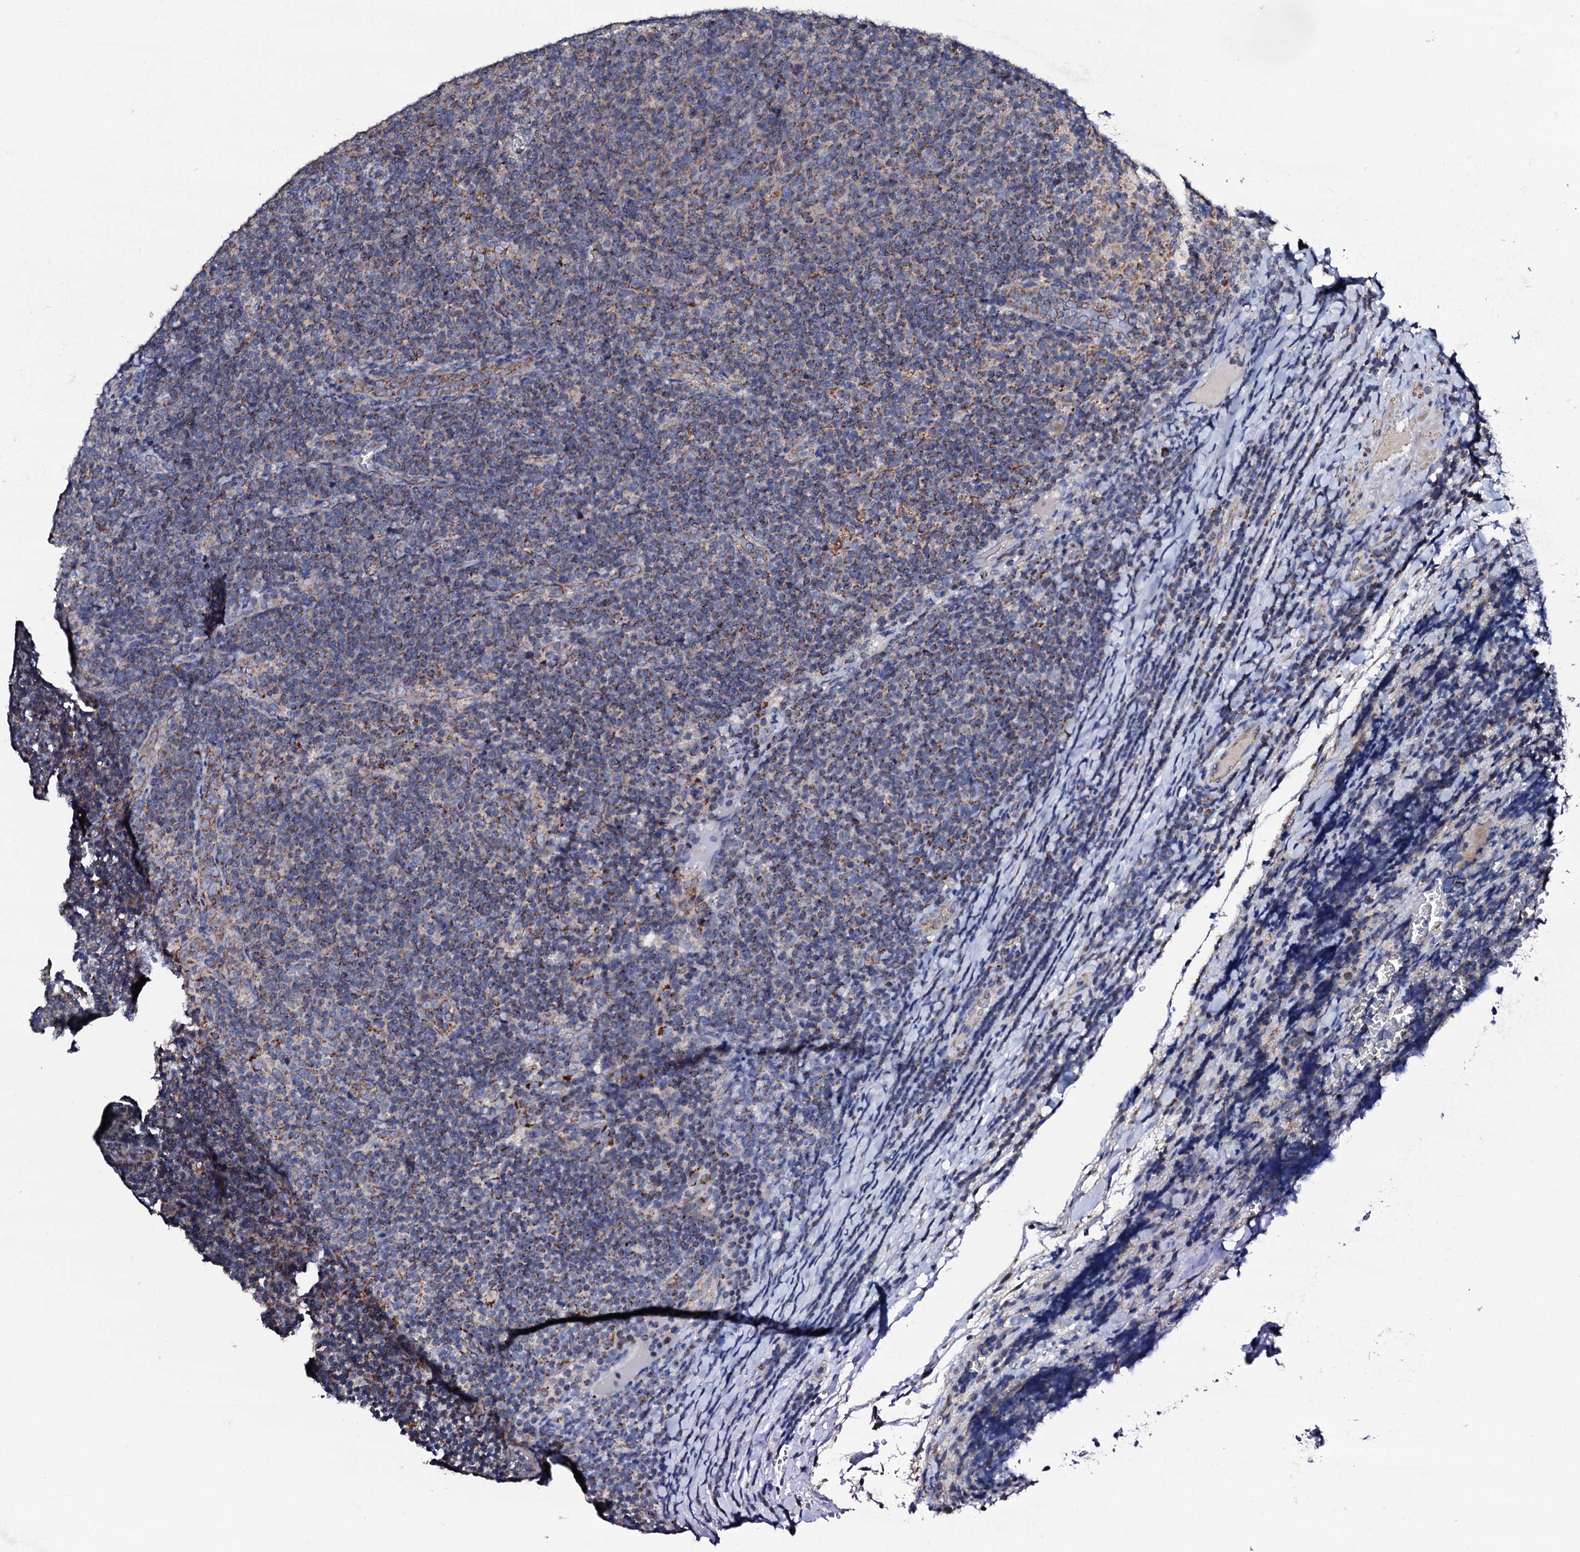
{"staining": {"intensity": "weak", "quantity": "25%-75%", "location": "cytoplasmic/membranous"}, "tissue": "lymphoma", "cell_type": "Tumor cells", "image_type": "cancer", "snomed": [{"axis": "morphology", "description": "Malignant lymphoma, non-Hodgkin's type, Low grade"}, {"axis": "topography", "description": "Lymph node"}], "caption": "Immunohistochemistry (IHC) (DAB (3,3'-diaminobenzidine)) staining of human malignant lymphoma, non-Hodgkin's type (low-grade) shows weak cytoplasmic/membranous protein positivity in about 25%-75% of tumor cells.", "gene": "TCAF2", "patient": {"sex": "male", "age": 66}}